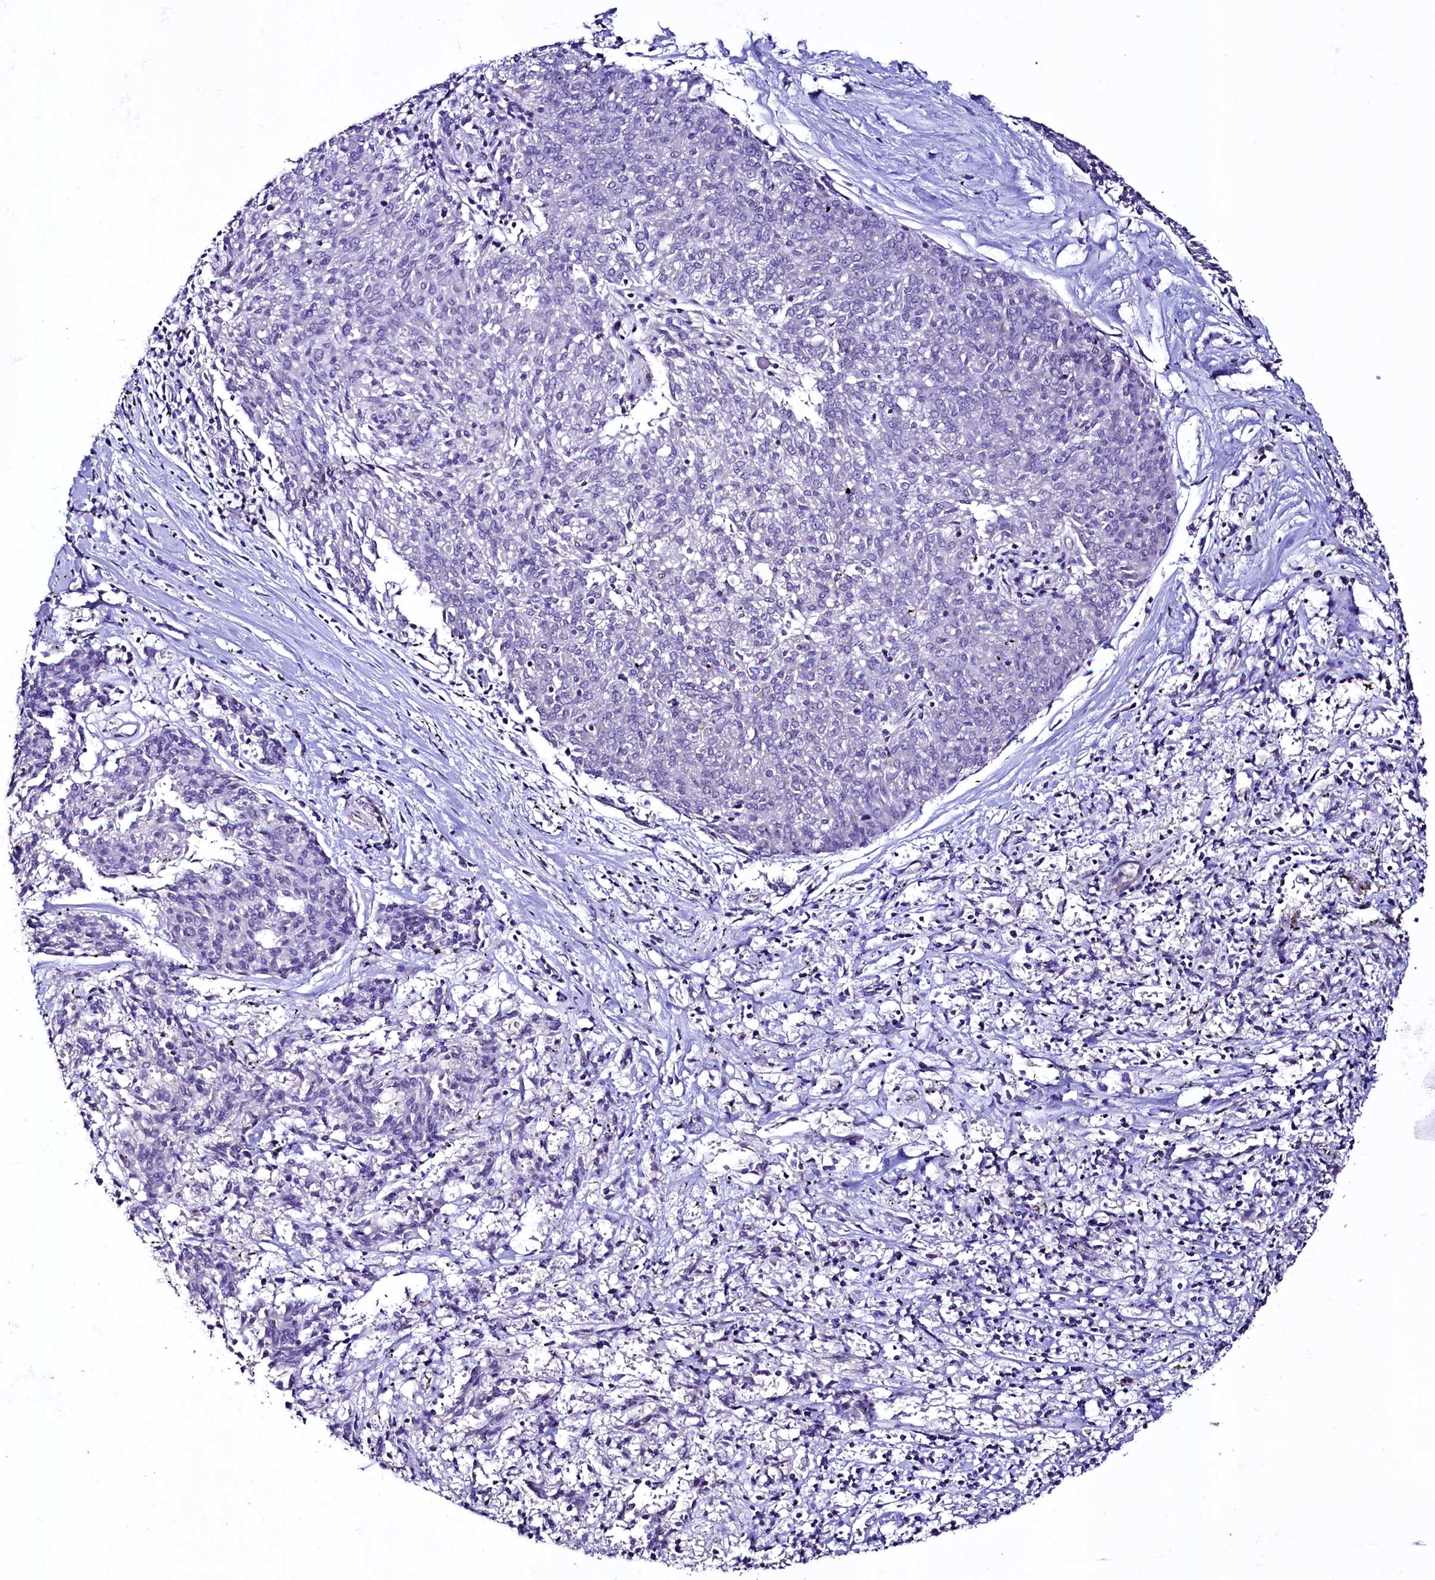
{"staining": {"intensity": "negative", "quantity": "none", "location": "none"}, "tissue": "melanoma", "cell_type": "Tumor cells", "image_type": "cancer", "snomed": [{"axis": "morphology", "description": "Malignant melanoma, NOS"}, {"axis": "topography", "description": "Skin"}], "caption": "This is a histopathology image of IHC staining of melanoma, which shows no staining in tumor cells.", "gene": "SFSWAP", "patient": {"sex": "female", "age": 72}}